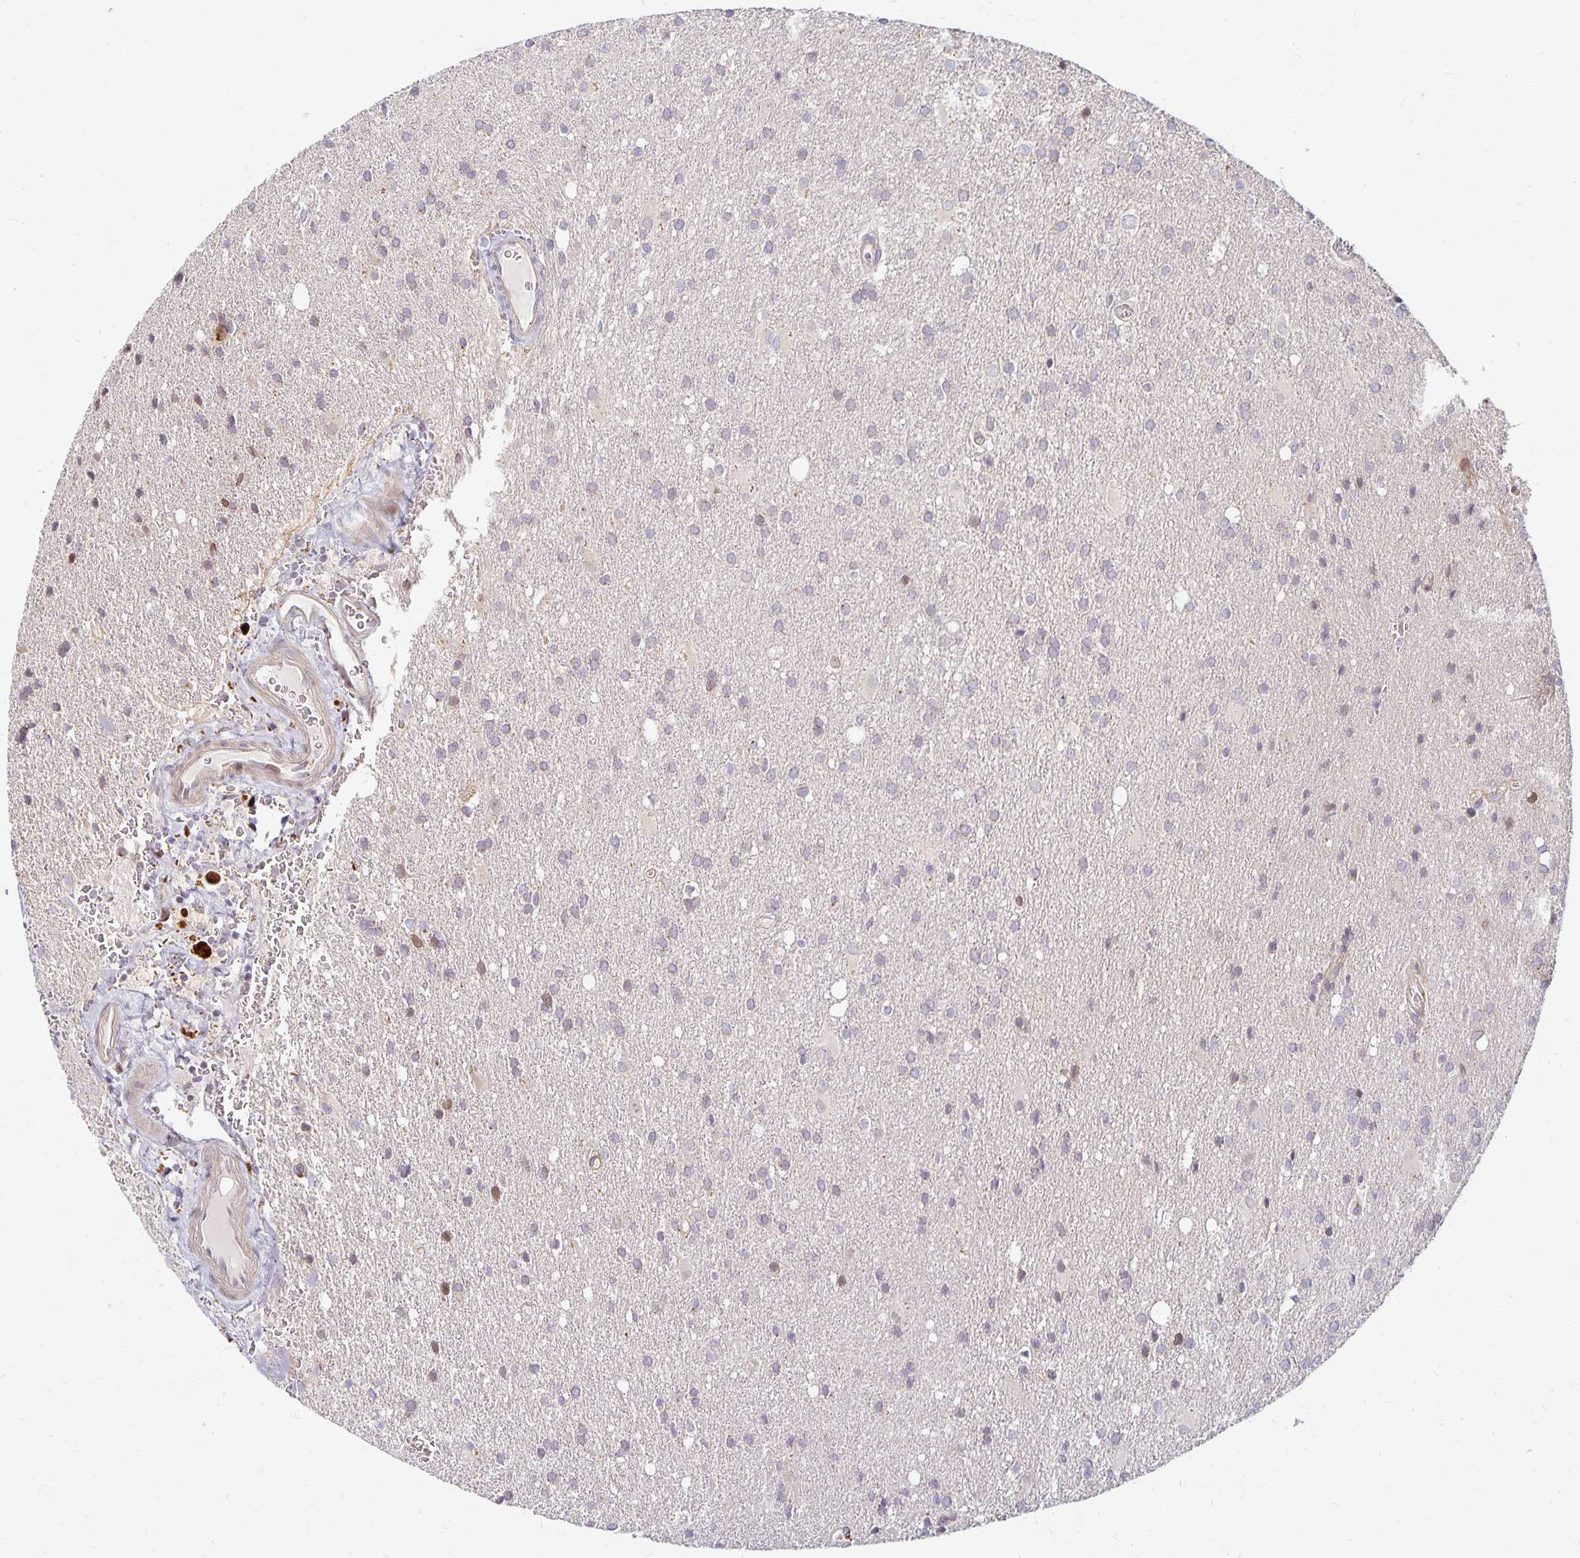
{"staining": {"intensity": "negative", "quantity": "none", "location": "none"}, "tissue": "glioma", "cell_type": "Tumor cells", "image_type": "cancer", "snomed": [{"axis": "morphology", "description": "Glioma, malignant, Low grade"}, {"axis": "topography", "description": "Brain"}], "caption": "DAB (3,3'-diaminobenzidine) immunohistochemical staining of human glioma reveals no significant positivity in tumor cells.", "gene": "EHF", "patient": {"sex": "male", "age": 66}}